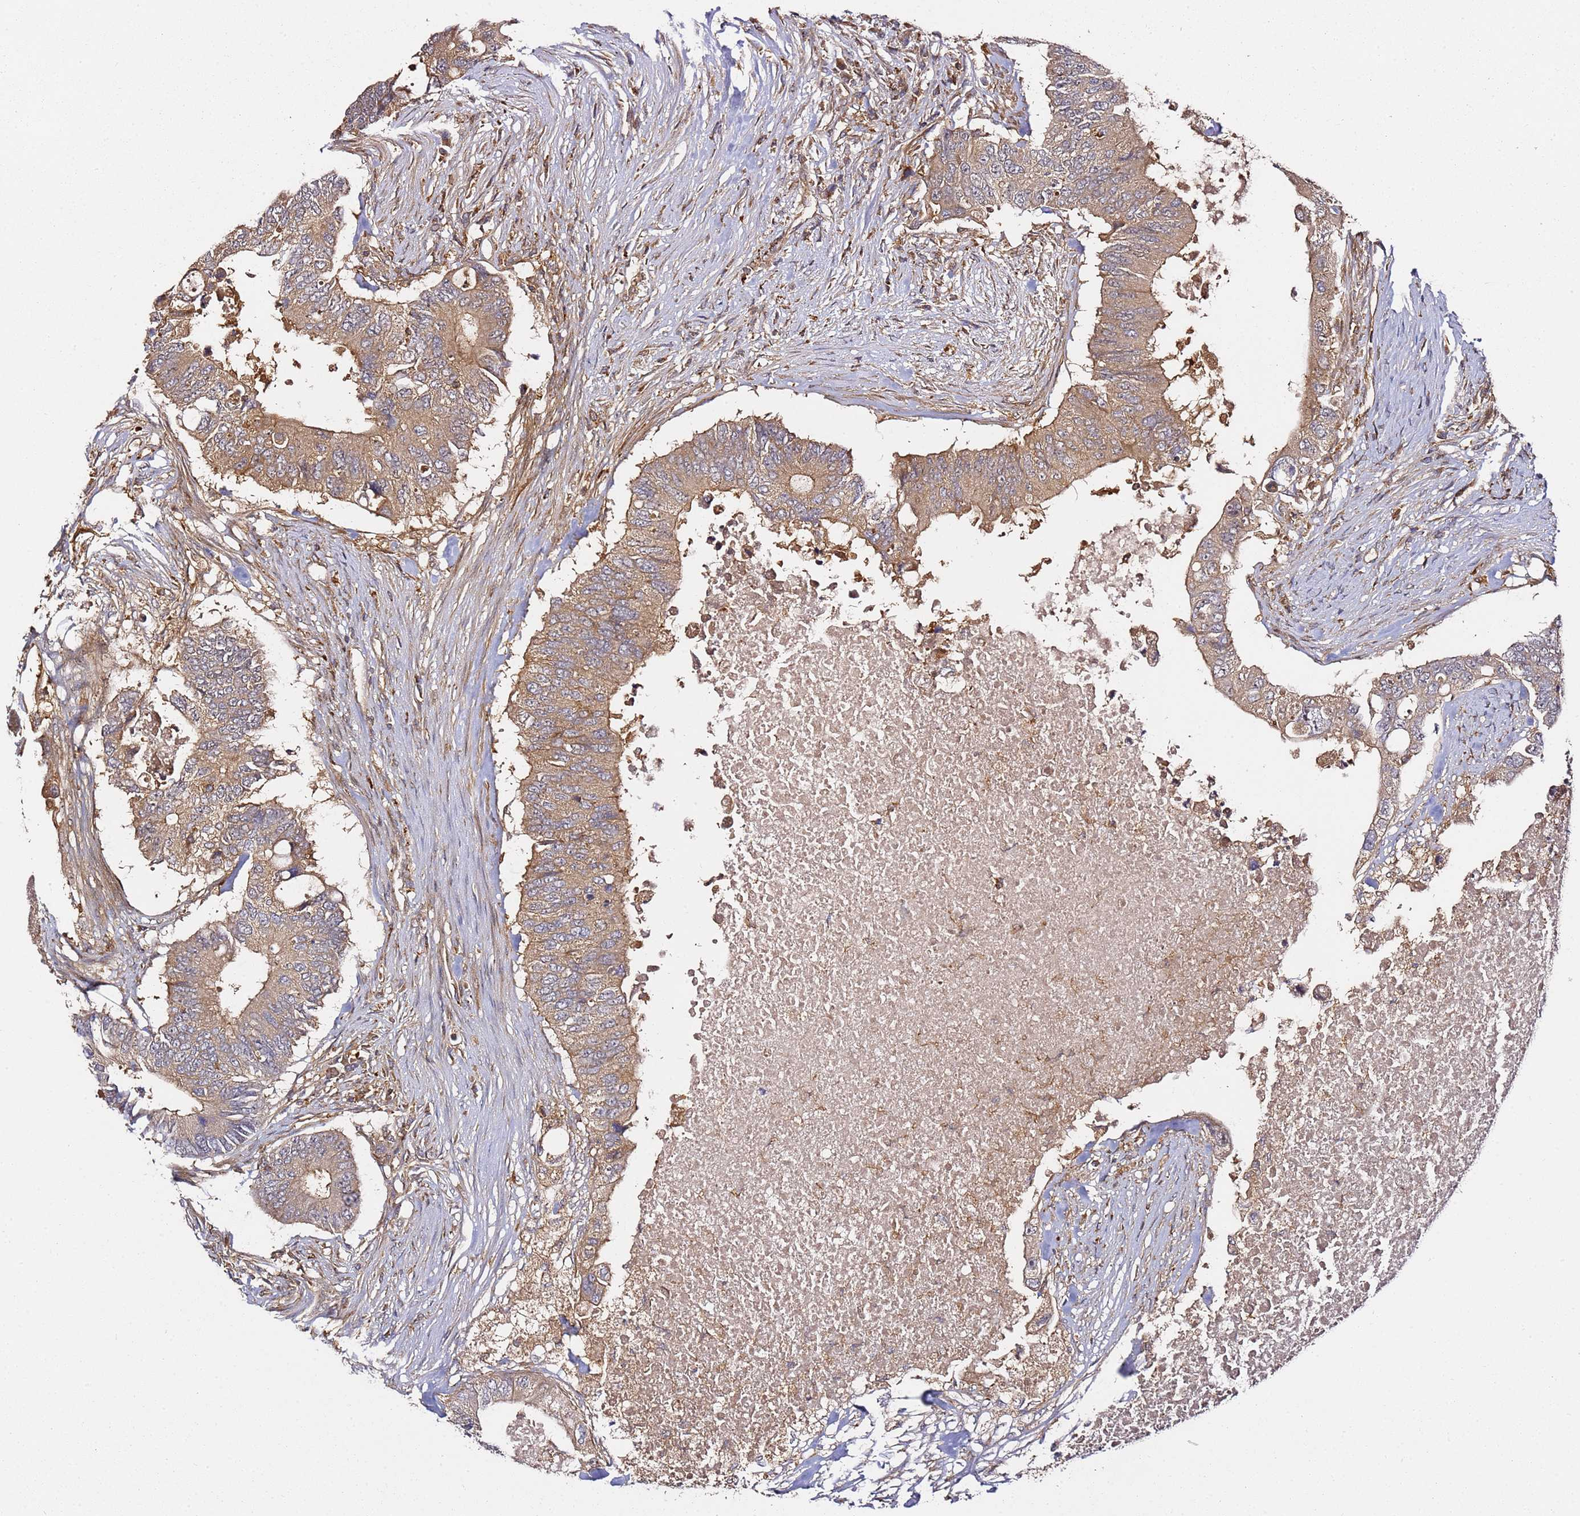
{"staining": {"intensity": "moderate", "quantity": ">75%", "location": "cytoplasmic/membranous"}, "tissue": "colorectal cancer", "cell_type": "Tumor cells", "image_type": "cancer", "snomed": [{"axis": "morphology", "description": "Adenocarcinoma, NOS"}, {"axis": "topography", "description": "Colon"}], "caption": "Moderate cytoplasmic/membranous expression is seen in approximately >75% of tumor cells in colorectal cancer. Immunohistochemistry (ihc) stains the protein in brown and the nuclei are stained blue.", "gene": "PRMT7", "patient": {"sex": "male", "age": 71}}